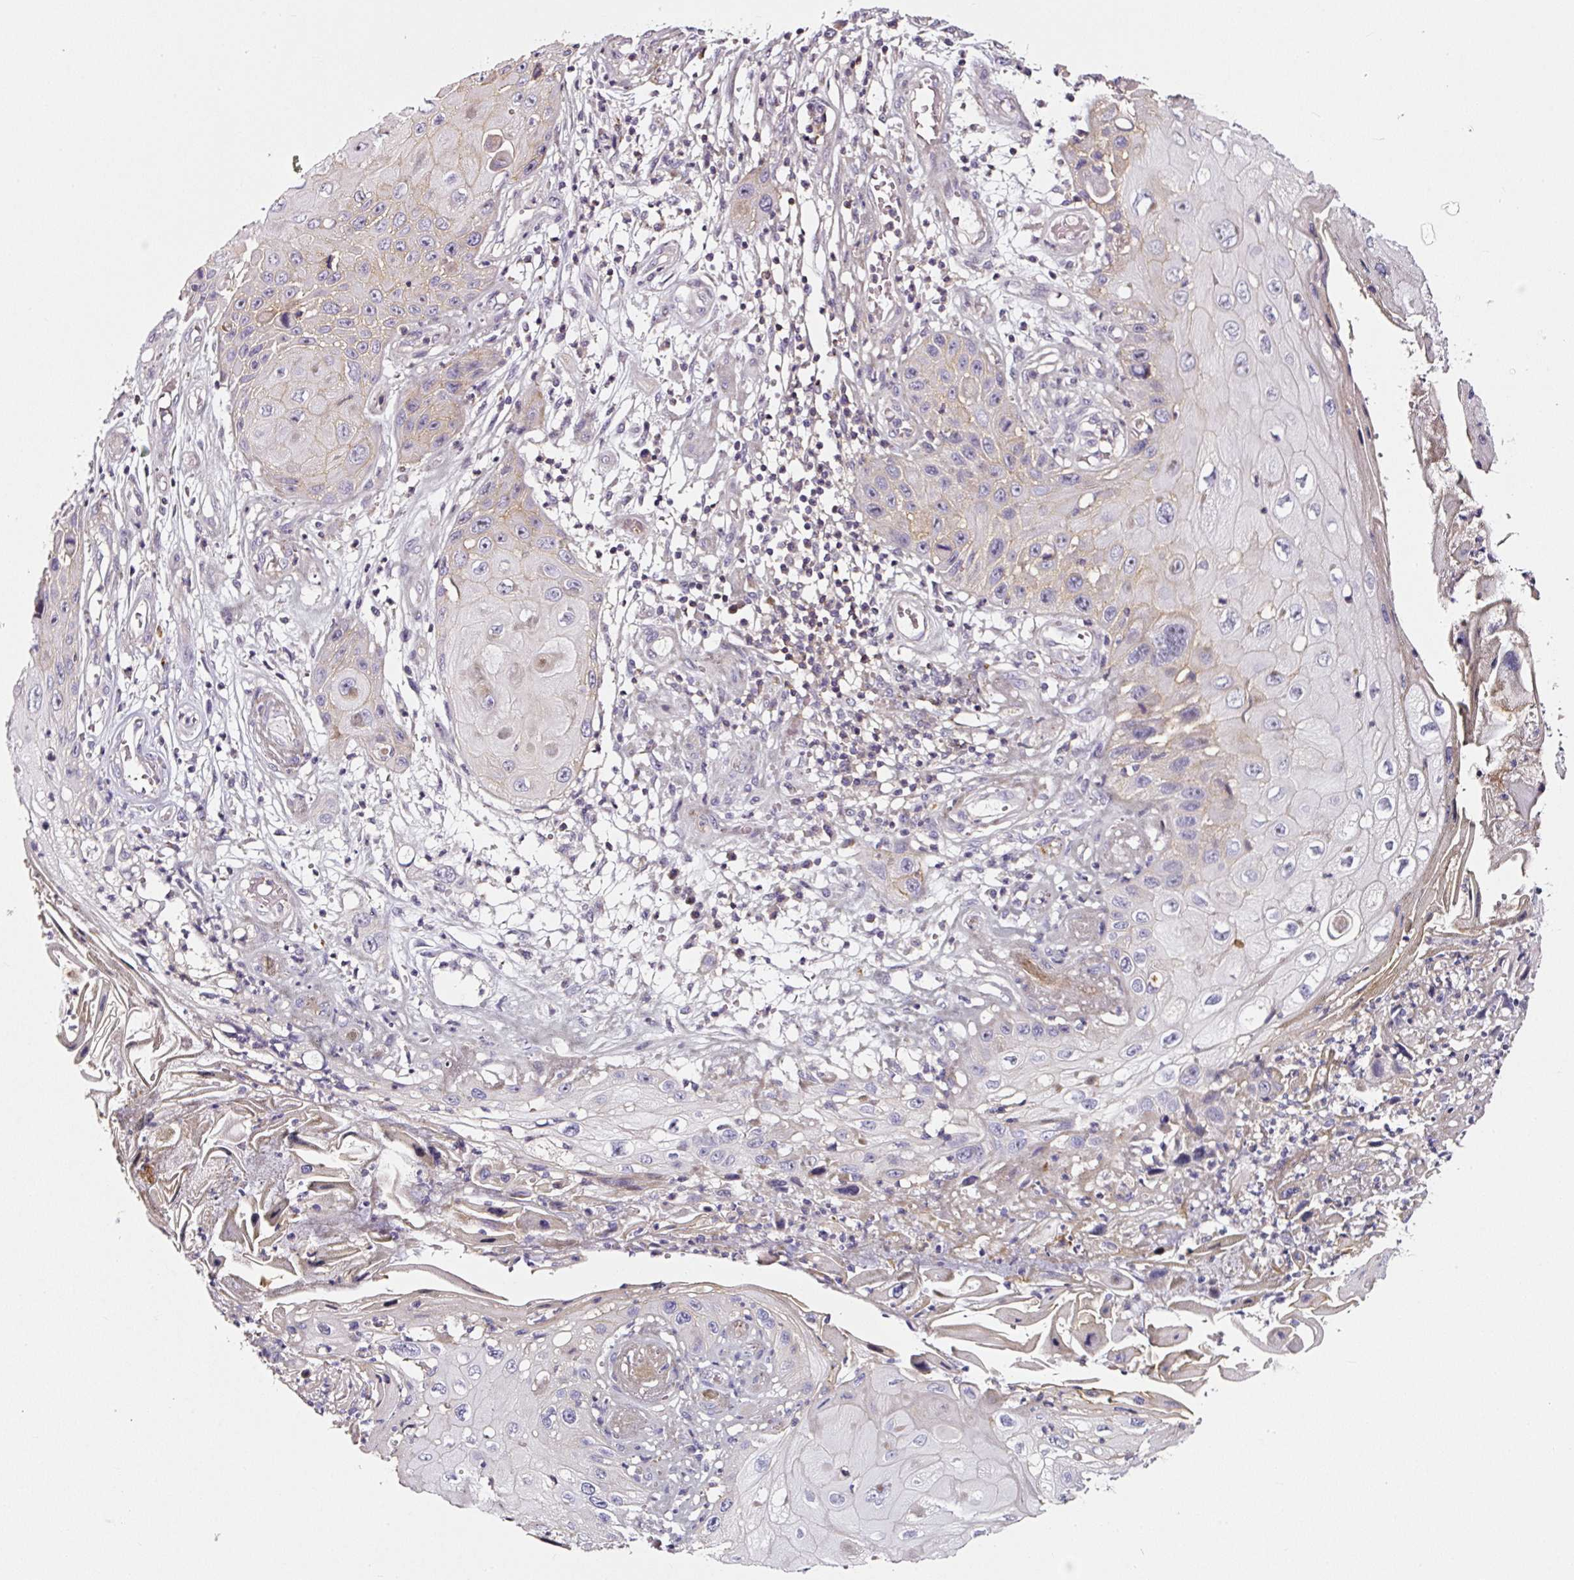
{"staining": {"intensity": "negative", "quantity": "none", "location": "none"}, "tissue": "skin cancer", "cell_type": "Tumor cells", "image_type": "cancer", "snomed": [{"axis": "morphology", "description": "Squamous cell carcinoma, NOS"}, {"axis": "topography", "description": "Skin"}, {"axis": "topography", "description": "Vulva"}], "caption": "Immunohistochemistry (IHC) micrograph of neoplastic tissue: skin cancer stained with DAB displays no significant protein staining in tumor cells.", "gene": "CD47", "patient": {"sex": "female", "age": 44}}